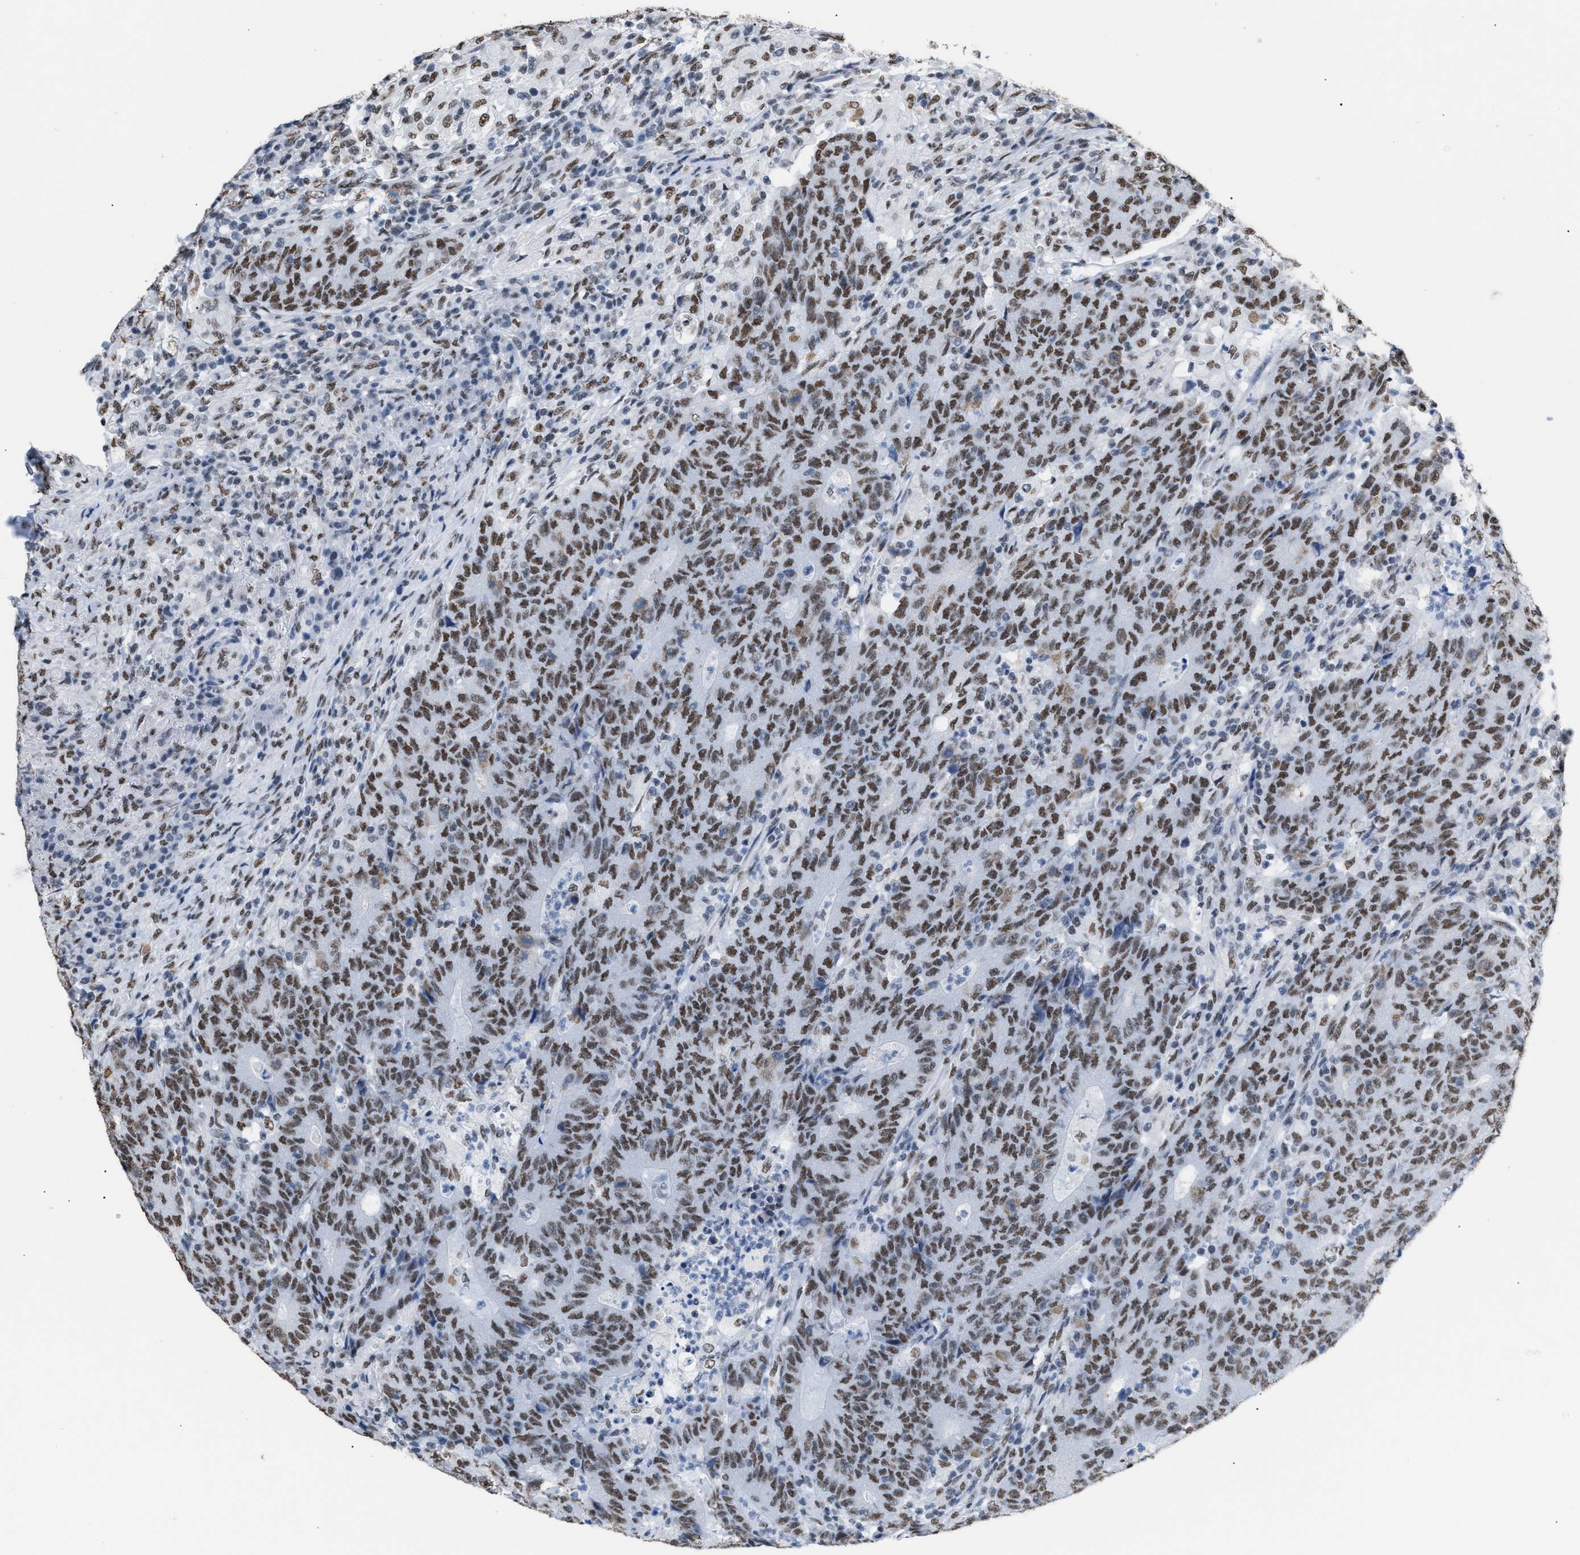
{"staining": {"intensity": "moderate", "quantity": ">75%", "location": "nuclear"}, "tissue": "colorectal cancer", "cell_type": "Tumor cells", "image_type": "cancer", "snomed": [{"axis": "morphology", "description": "Normal tissue, NOS"}, {"axis": "morphology", "description": "Adenocarcinoma, NOS"}, {"axis": "topography", "description": "Colon"}], "caption": "Colorectal cancer was stained to show a protein in brown. There is medium levels of moderate nuclear positivity in about >75% of tumor cells.", "gene": "CCAR2", "patient": {"sex": "female", "age": 75}}